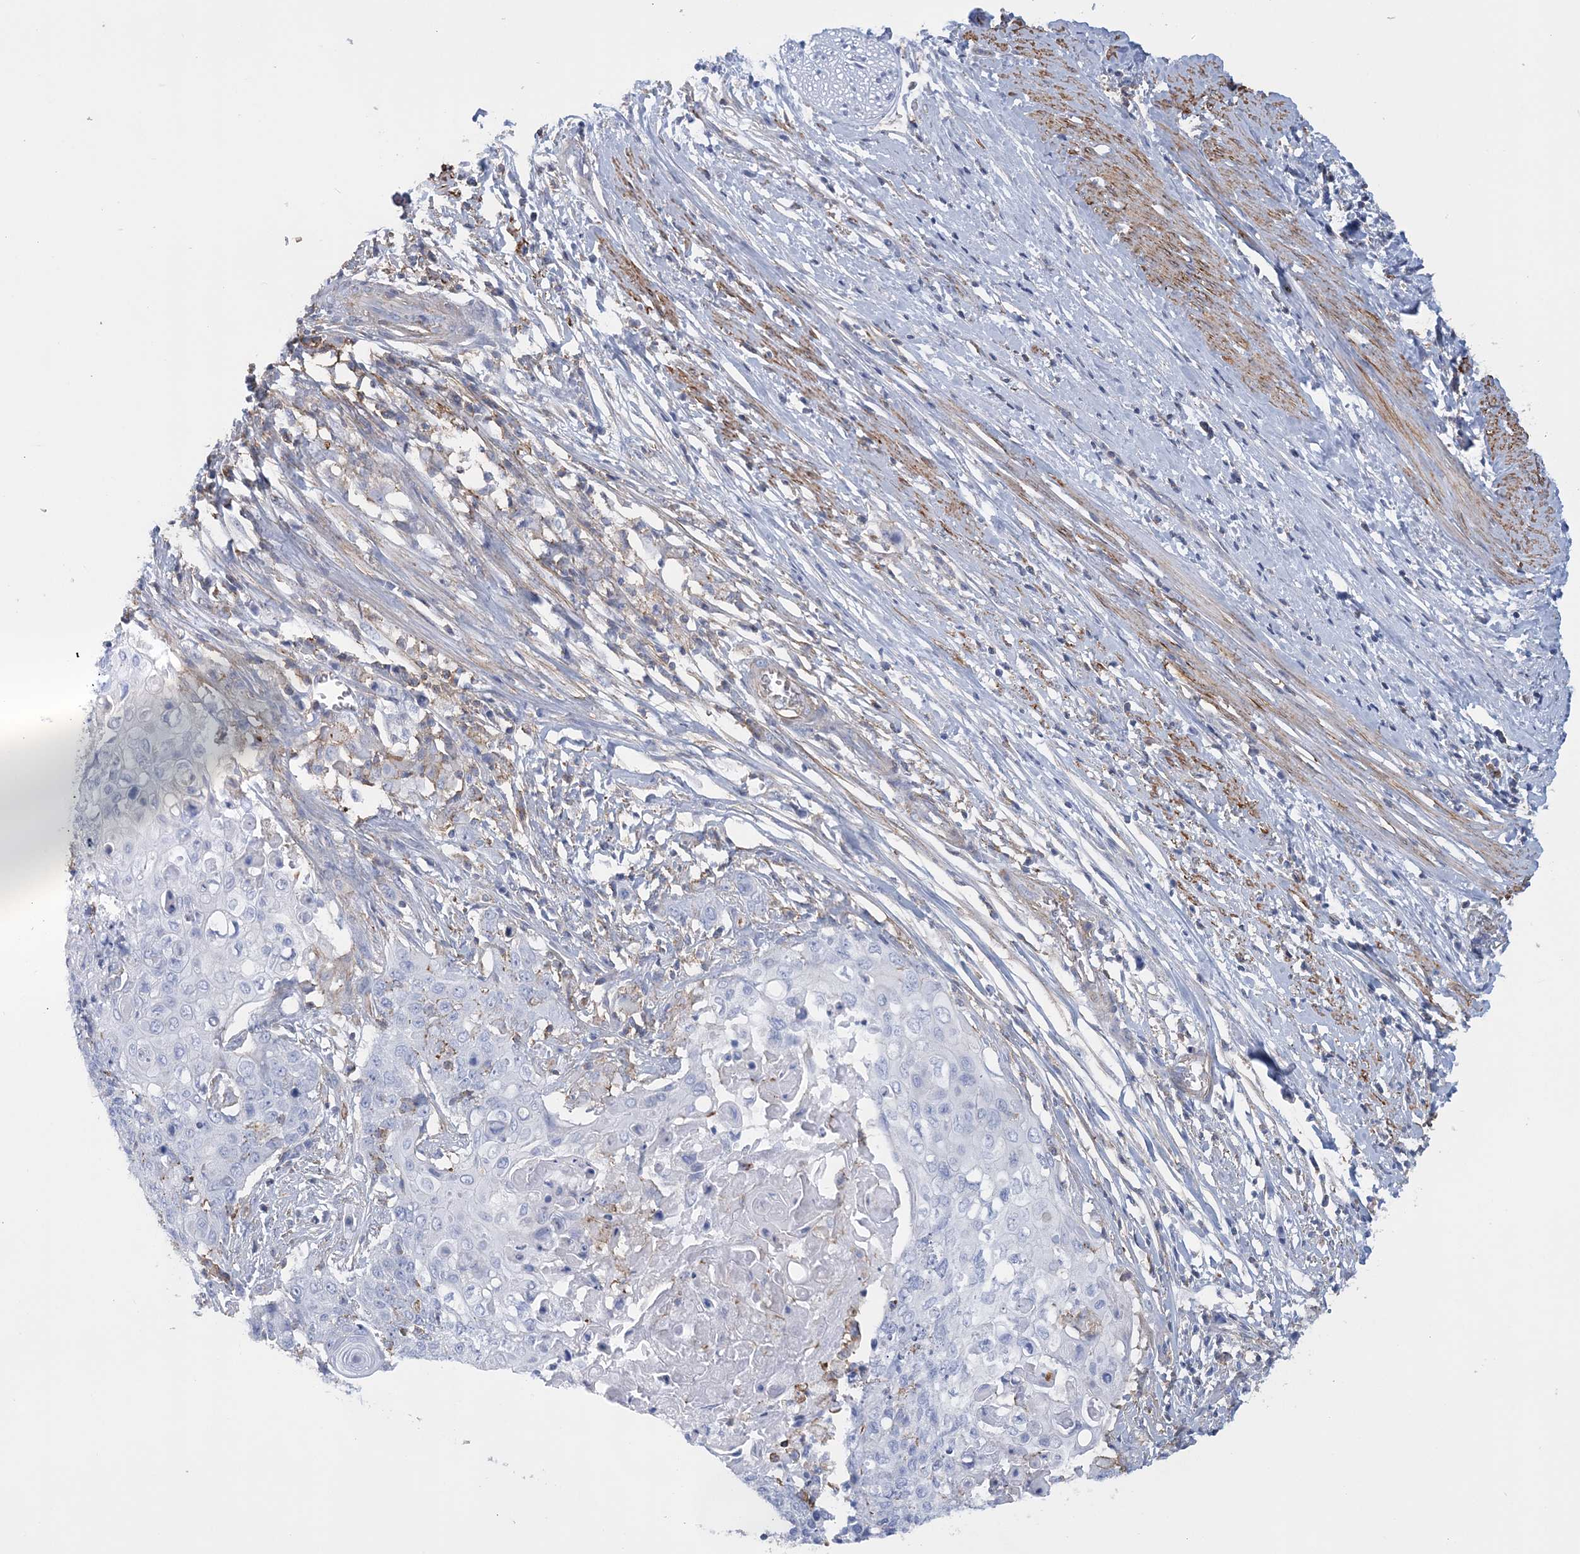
{"staining": {"intensity": "negative", "quantity": "none", "location": "none"}, "tissue": "cervical cancer", "cell_type": "Tumor cells", "image_type": "cancer", "snomed": [{"axis": "morphology", "description": "Squamous cell carcinoma, NOS"}, {"axis": "topography", "description": "Cervix"}], "caption": "Immunohistochemistry (IHC) photomicrograph of neoplastic tissue: human squamous cell carcinoma (cervical) stained with DAB exhibits no significant protein staining in tumor cells.", "gene": "C11orf21", "patient": {"sex": "female", "age": 39}}